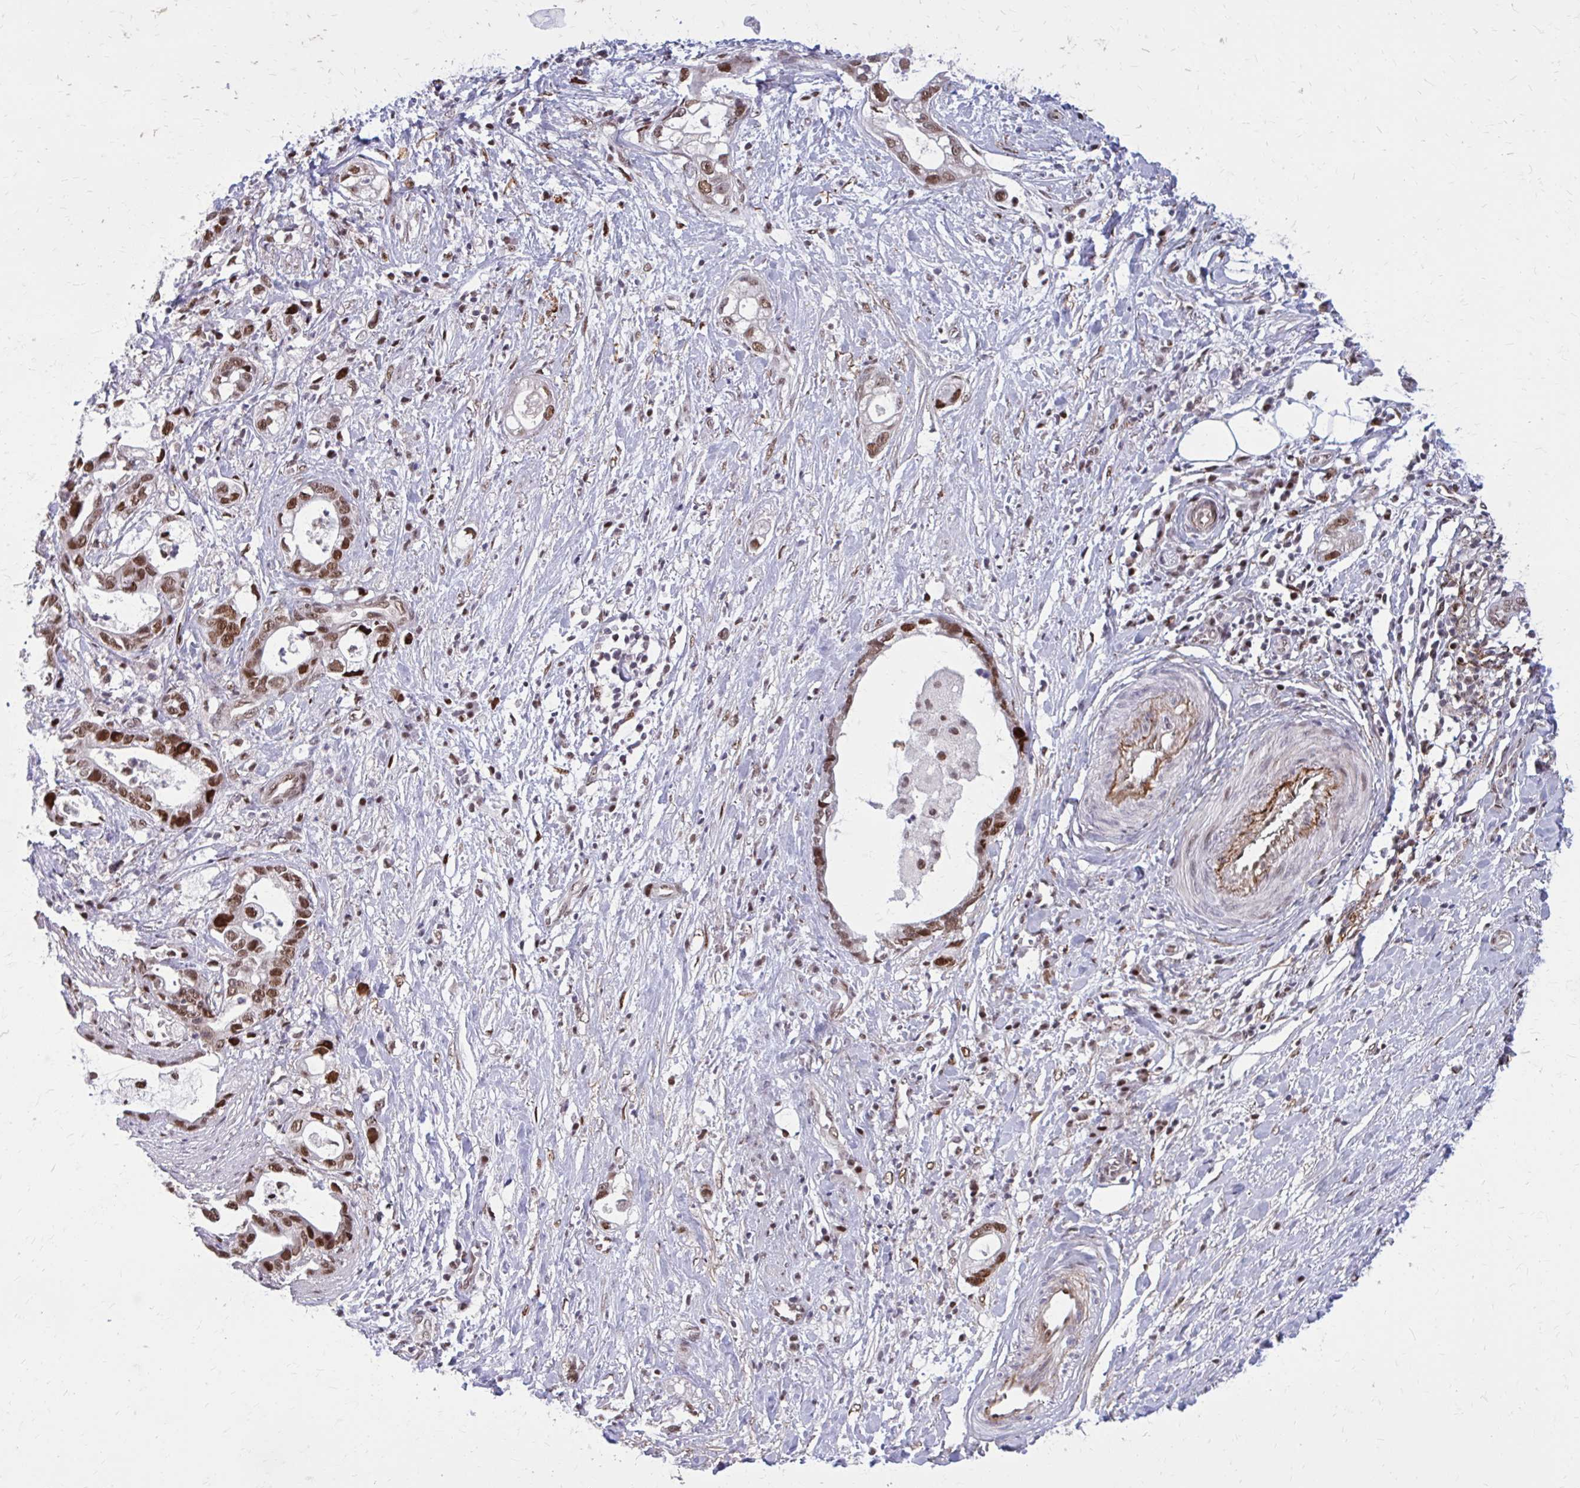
{"staining": {"intensity": "moderate", "quantity": ">75%", "location": "nuclear"}, "tissue": "stomach cancer", "cell_type": "Tumor cells", "image_type": "cancer", "snomed": [{"axis": "morphology", "description": "Adenocarcinoma, NOS"}, {"axis": "topography", "description": "Stomach"}], "caption": "Adenocarcinoma (stomach) stained for a protein reveals moderate nuclear positivity in tumor cells. (DAB = brown stain, brightfield microscopy at high magnification).", "gene": "PSME4", "patient": {"sex": "male", "age": 55}}